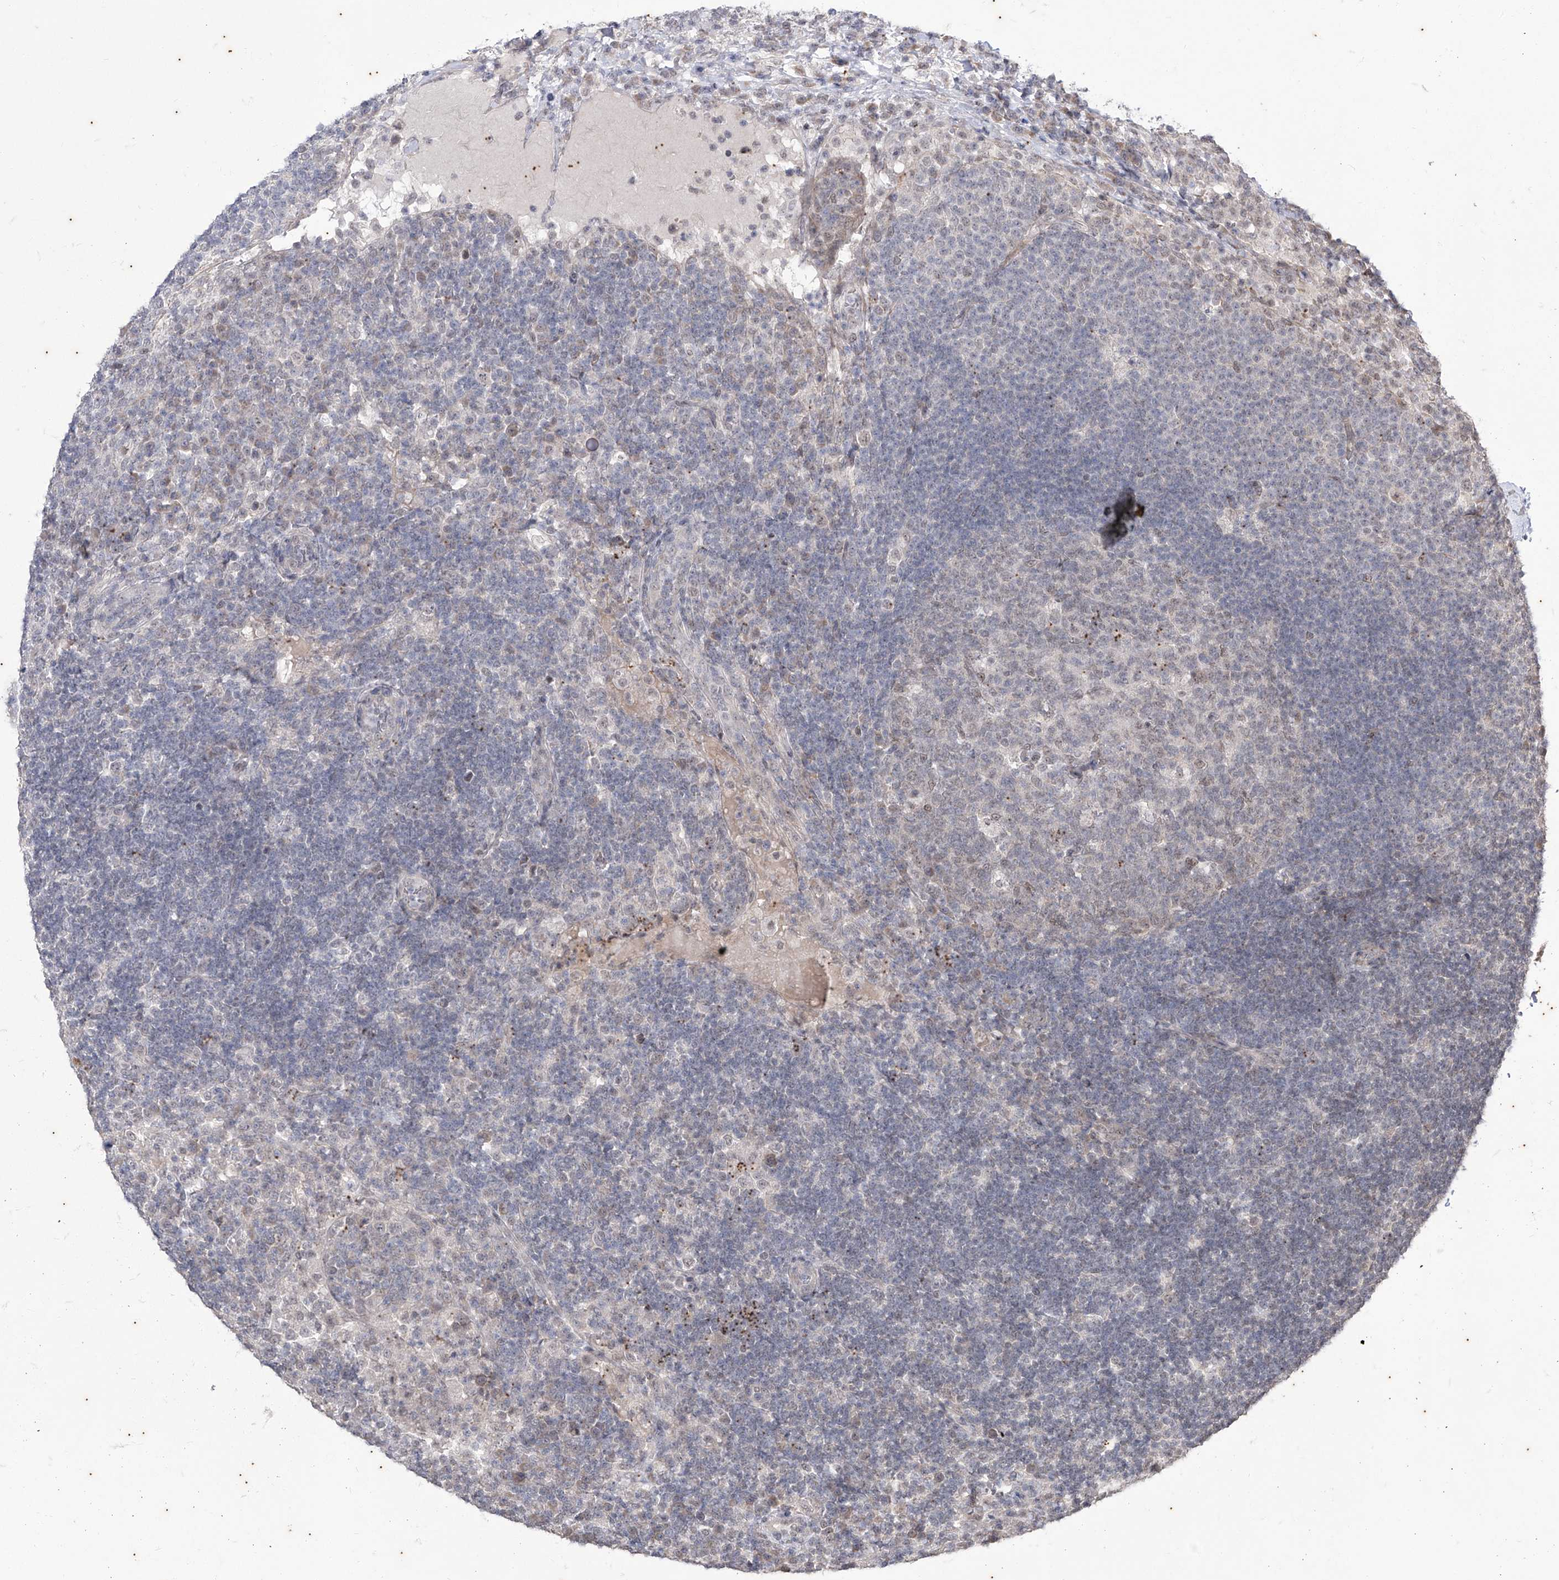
{"staining": {"intensity": "weak", "quantity": "<25%", "location": "nuclear"}, "tissue": "lymph node", "cell_type": "Germinal center cells", "image_type": "normal", "snomed": [{"axis": "morphology", "description": "Normal tissue, NOS"}, {"axis": "topography", "description": "Lymph node"}], "caption": "The image shows no significant expression in germinal center cells of lymph node. (DAB immunohistochemistry, high magnification).", "gene": "PHF20L1", "patient": {"sex": "female", "age": 53}}